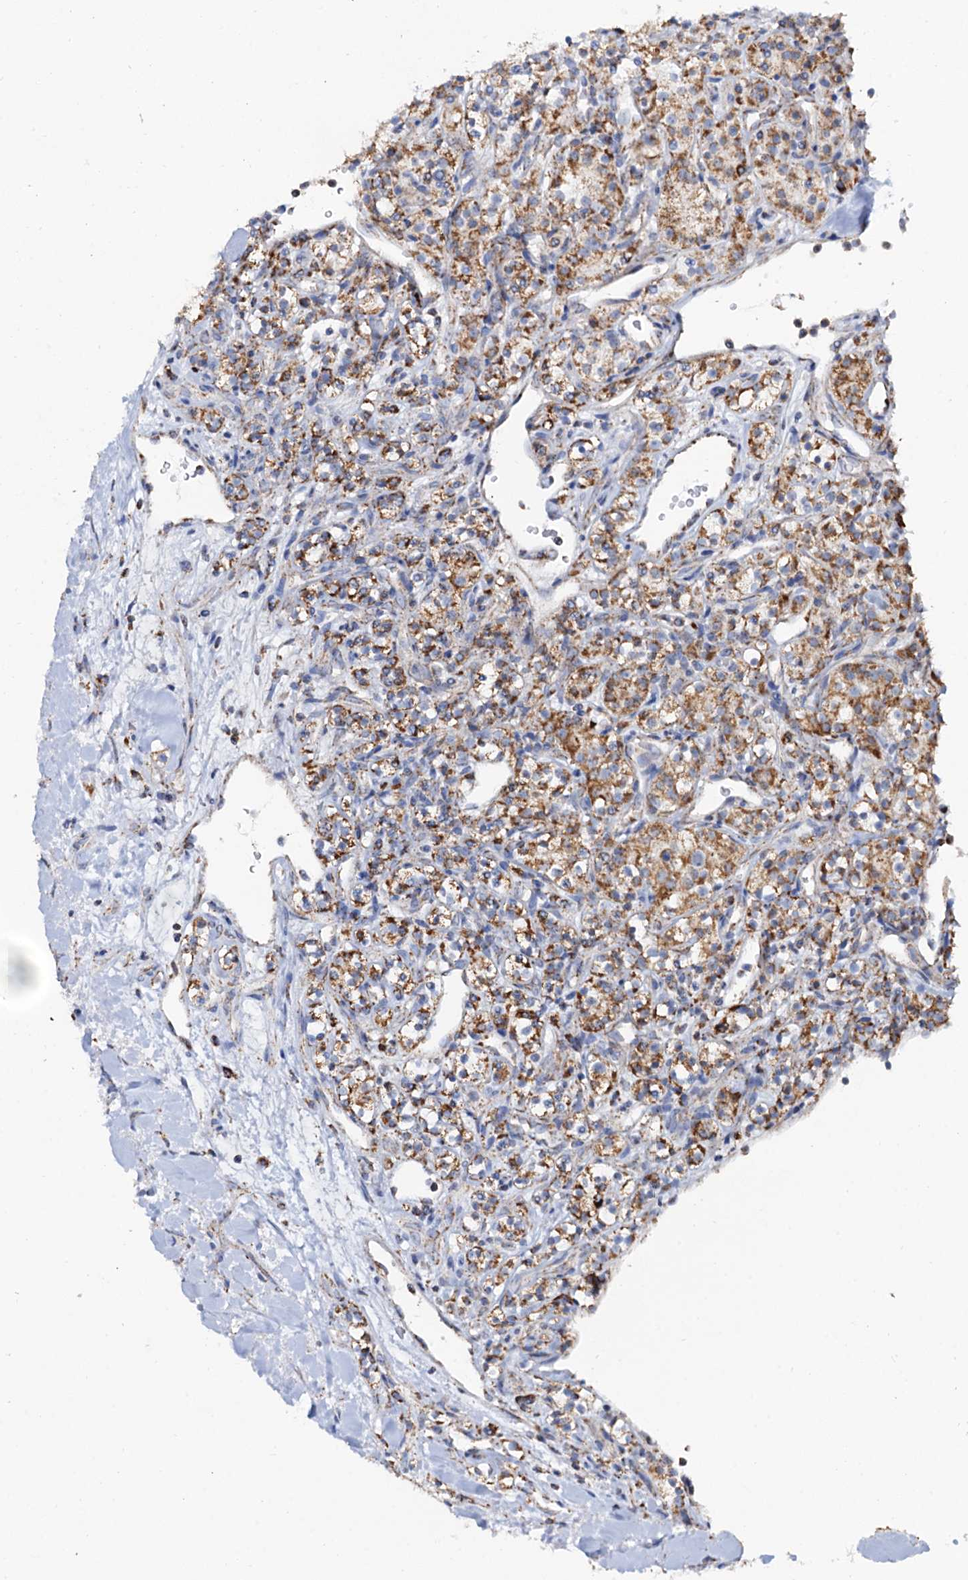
{"staining": {"intensity": "strong", "quantity": ">75%", "location": "cytoplasmic/membranous"}, "tissue": "renal cancer", "cell_type": "Tumor cells", "image_type": "cancer", "snomed": [{"axis": "morphology", "description": "Adenocarcinoma, NOS"}, {"axis": "topography", "description": "Kidney"}], "caption": "IHC (DAB) staining of human renal adenocarcinoma exhibits strong cytoplasmic/membranous protein staining in about >75% of tumor cells.", "gene": "C2CD3", "patient": {"sex": "male", "age": 77}}